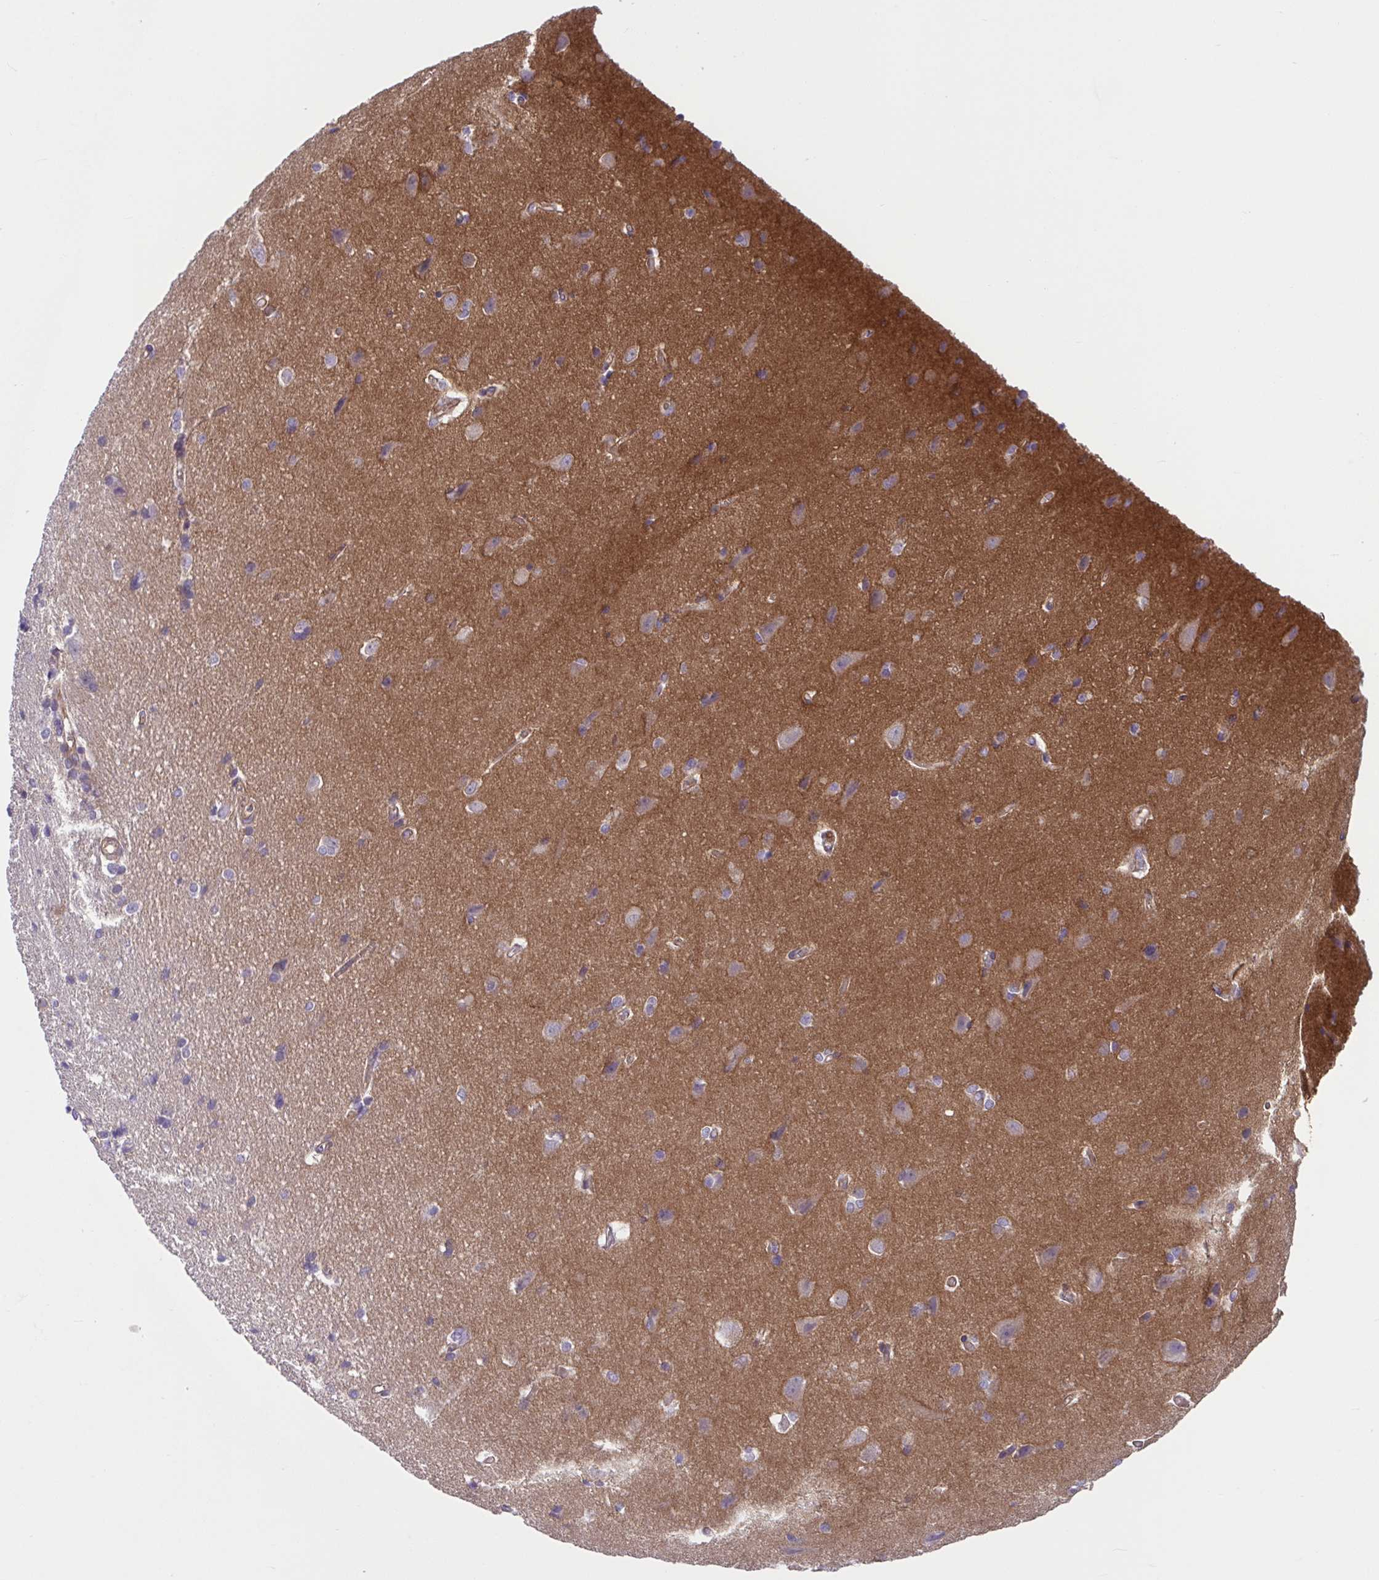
{"staining": {"intensity": "weak", "quantity": "25%-75%", "location": "cytoplasmic/membranous"}, "tissue": "cerebral cortex", "cell_type": "Endothelial cells", "image_type": "normal", "snomed": [{"axis": "morphology", "description": "Normal tissue, NOS"}, {"axis": "topography", "description": "Cerebral cortex"}], "caption": "Immunohistochemical staining of benign human cerebral cortex exhibits low levels of weak cytoplasmic/membranous expression in approximately 25%-75% of endothelial cells.", "gene": "TTC7B", "patient": {"sex": "male", "age": 37}}